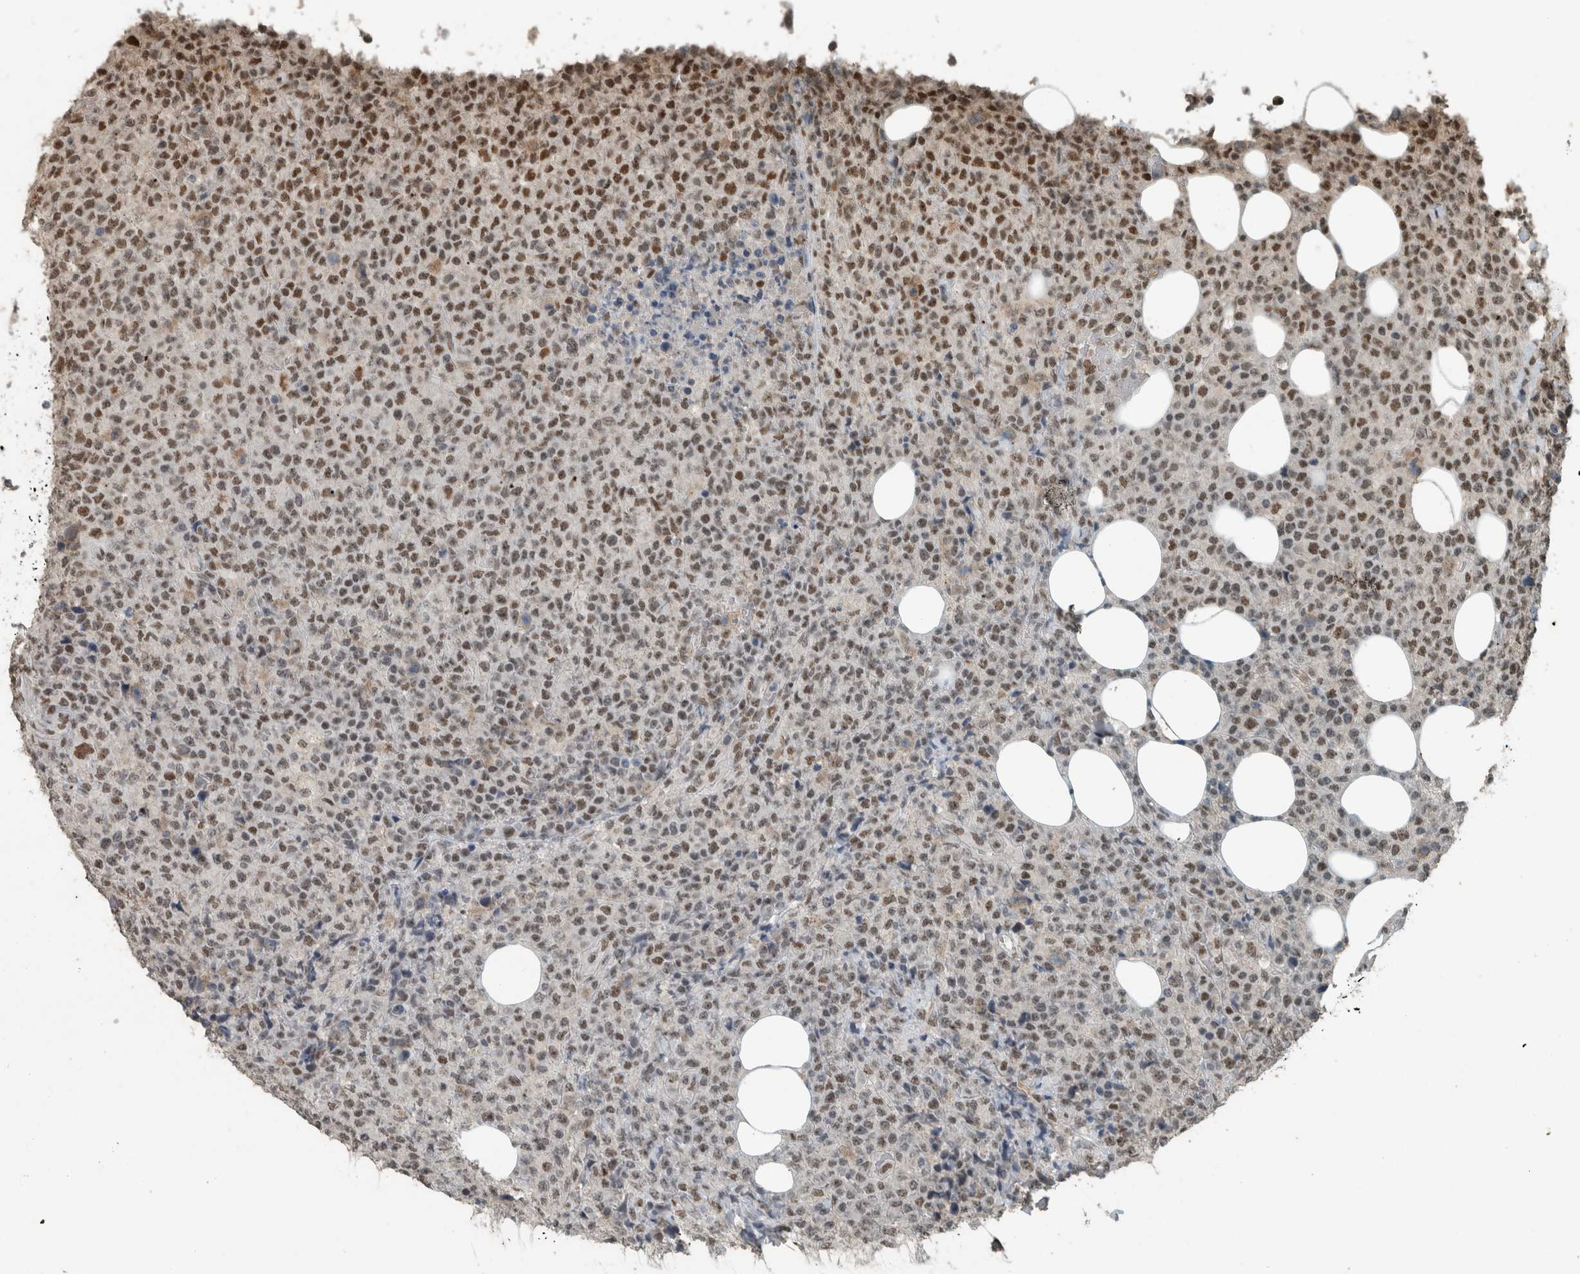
{"staining": {"intensity": "moderate", "quantity": ">75%", "location": "nuclear"}, "tissue": "lymphoma", "cell_type": "Tumor cells", "image_type": "cancer", "snomed": [{"axis": "morphology", "description": "Malignant lymphoma, non-Hodgkin's type, High grade"}, {"axis": "topography", "description": "Lymph node"}], "caption": "IHC staining of lymphoma, which displays medium levels of moderate nuclear expression in approximately >75% of tumor cells indicating moderate nuclear protein expression. The staining was performed using DAB (brown) for protein detection and nuclei were counterstained in hematoxylin (blue).", "gene": "ZNF24", "patient": {"sex": "male", "age": 13}}